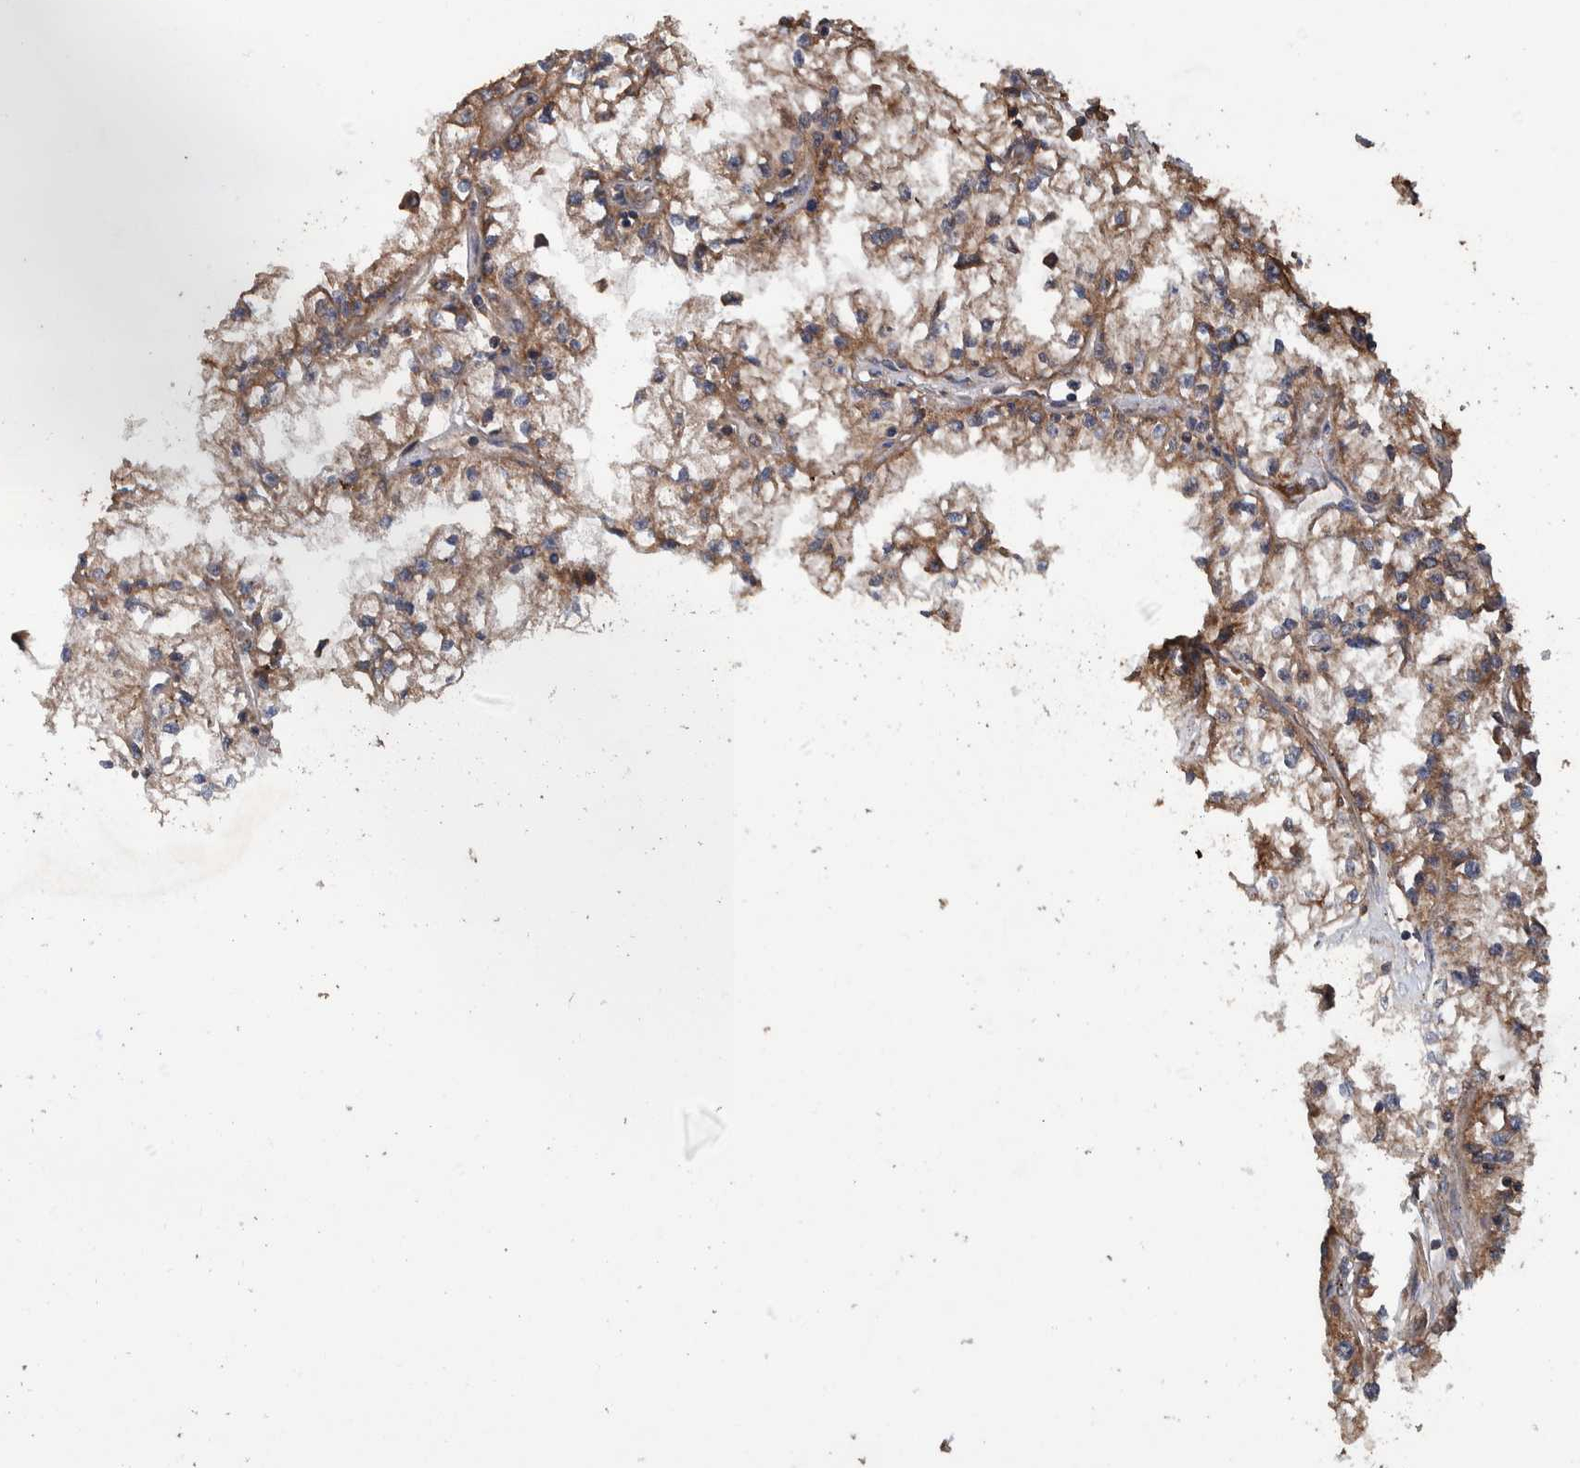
{"staining": {"intensity": "moderate", "quantity": ">75%", "location": "cytoplasmic/membranous"}, "tissue": "renal cancer", "cell_type": "Tumor cells", "image_type": "cancer", "snomed": [{"axis": "morphology", "description": "Adenocarcinoma, NOS"}, {"axis": "topography", "description": "Kidney"}], "caption": "Protein expression analysis of renal cancer (adenocarcinoma) reveals moderate cytoplasmic/membranous expression in approximately >75% of tumor cells. The protein of interest is shown in brown color, while the nuclei are stained blue.", "gene": "TRIM16", "patient": {"sex": "male", "age": 56}}